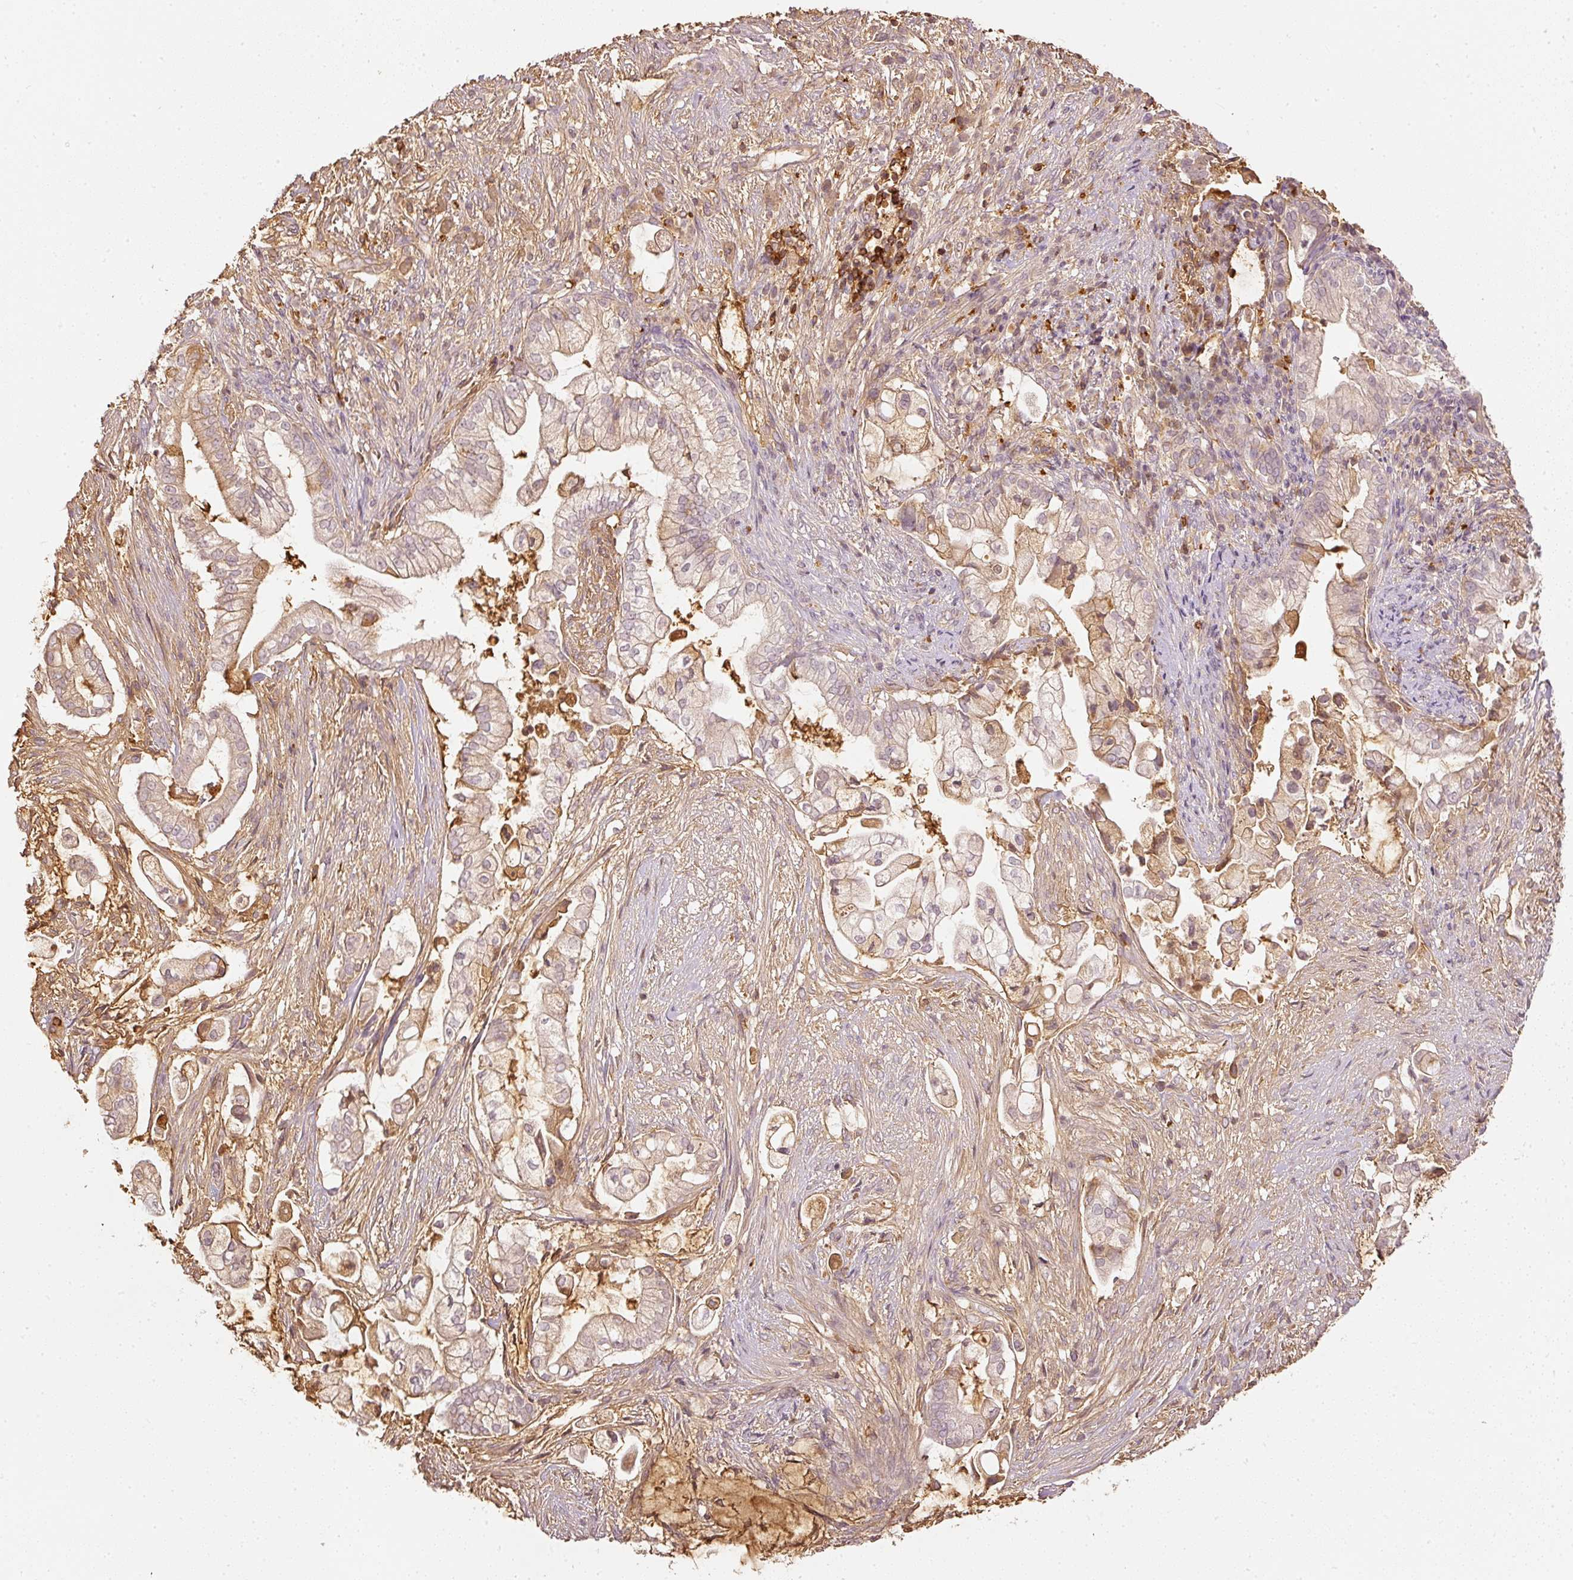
{"staining": {"intensity": "weak", "quantity": "25%-75%", "location": "cytoplasmic/membranous"}, "tissue": "pancreatic cancer", "cell_type": "Tumor cells", "image_type": "cancer", "snomed": [{"axis": "morphology", "description": "Adenocarcinoma, NOS"}, {"axis": "topography", "description": "Pancreas"}], "caption": "Protein analysis of pancreatic cancer tissue shows weak cytoplasmic/membranous positivity in approximately 25%-75% of tumor cells.", "gene": "EVL", "patient": {"sex": "female", "age": 69}}